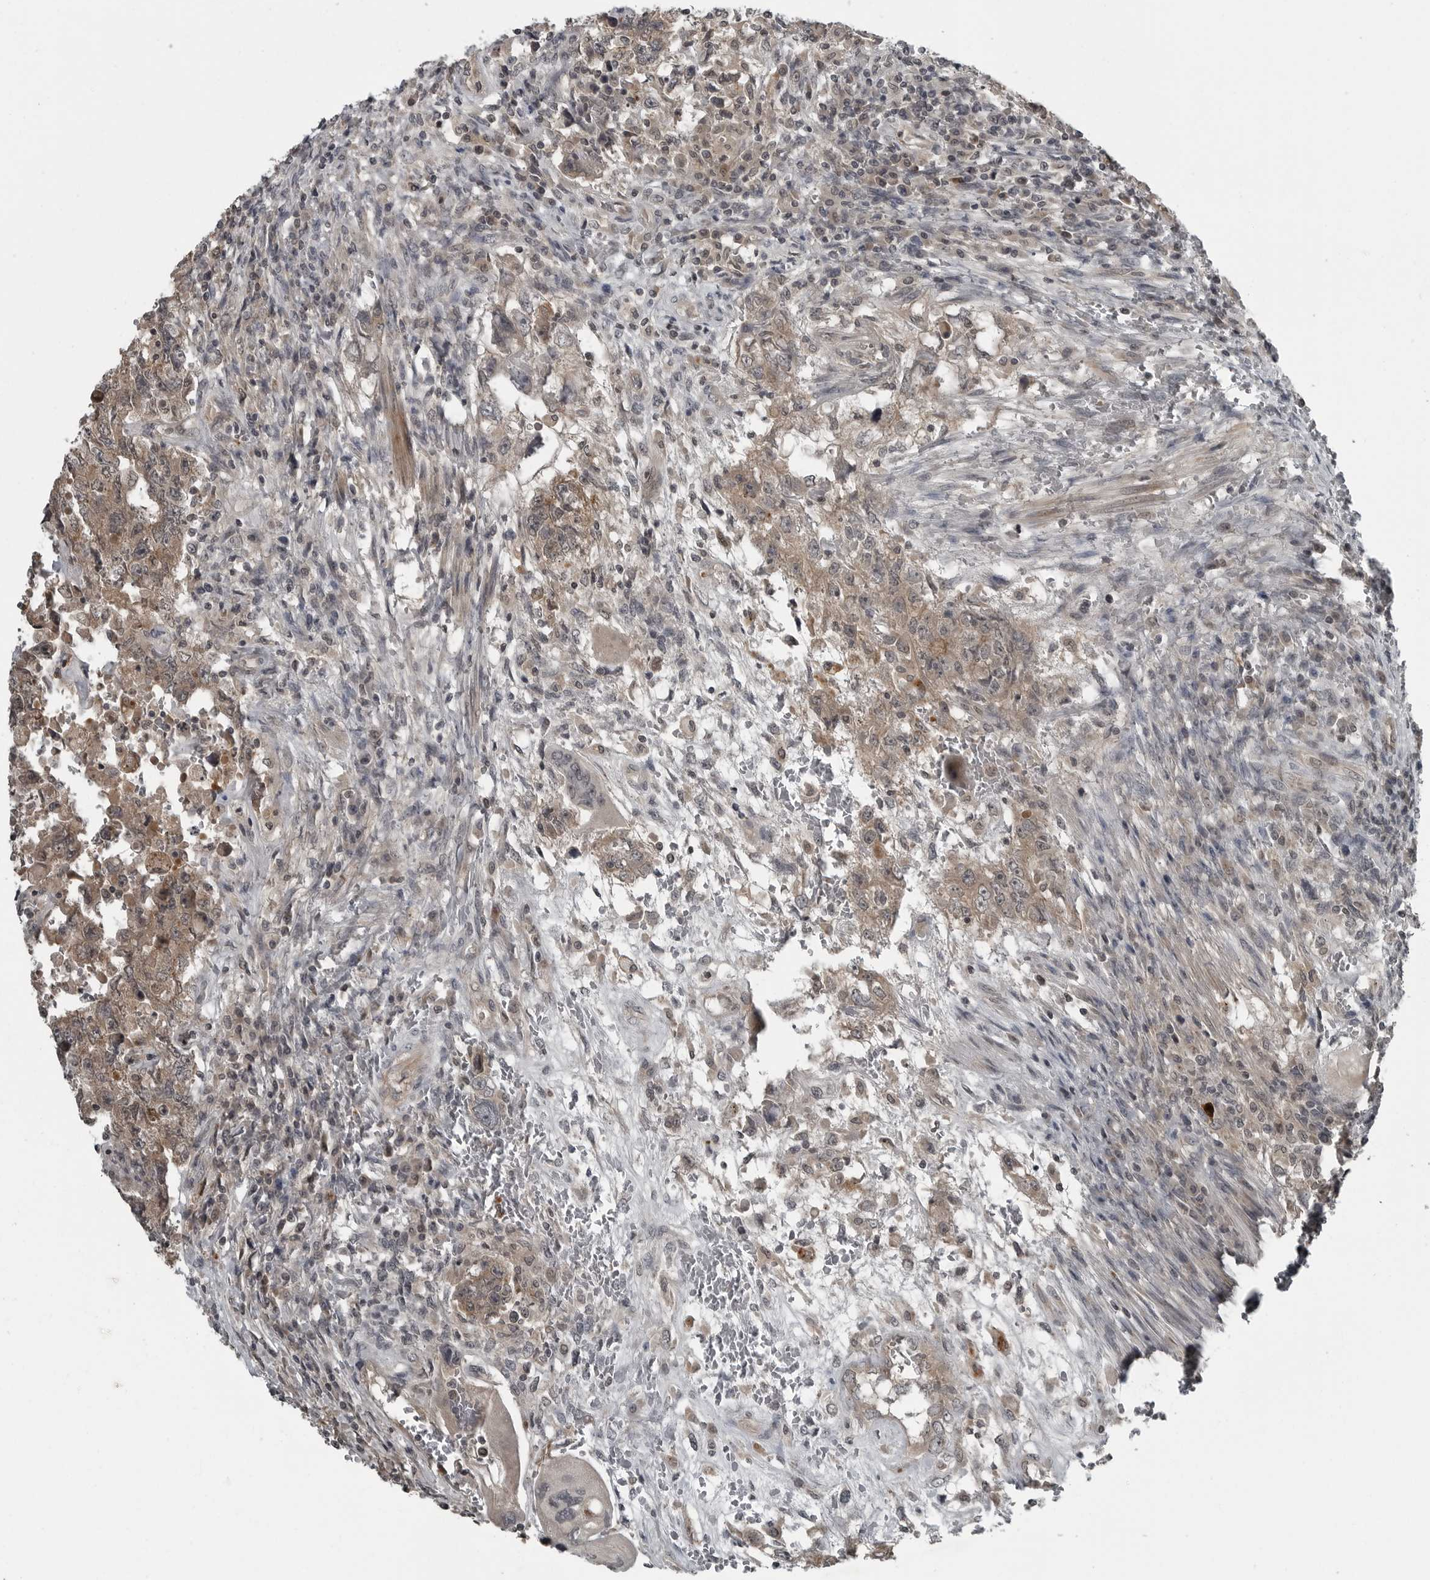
{"staining": {"intensity": "moderate", "quantity": ">75%", "location": "cytoplasmic/membranous"}, "tissue": "testis cancer", "cell_type": "Tumor cells", "image_type": "cancer", "snomed": [{"axis": "morphology", "description": "Carcinoma, Embryonal, NOS"}, {"axis": "topography", "description": "Testis"}], "caption": "This micrograph displays IHC staining of human testis embryonal carcinoma, with medium moderate cytoplasmic/membranous staining in approximately >75% of tumor cells.", "gene": "GAK", "patient": {"sex": "male", "age": 26}}